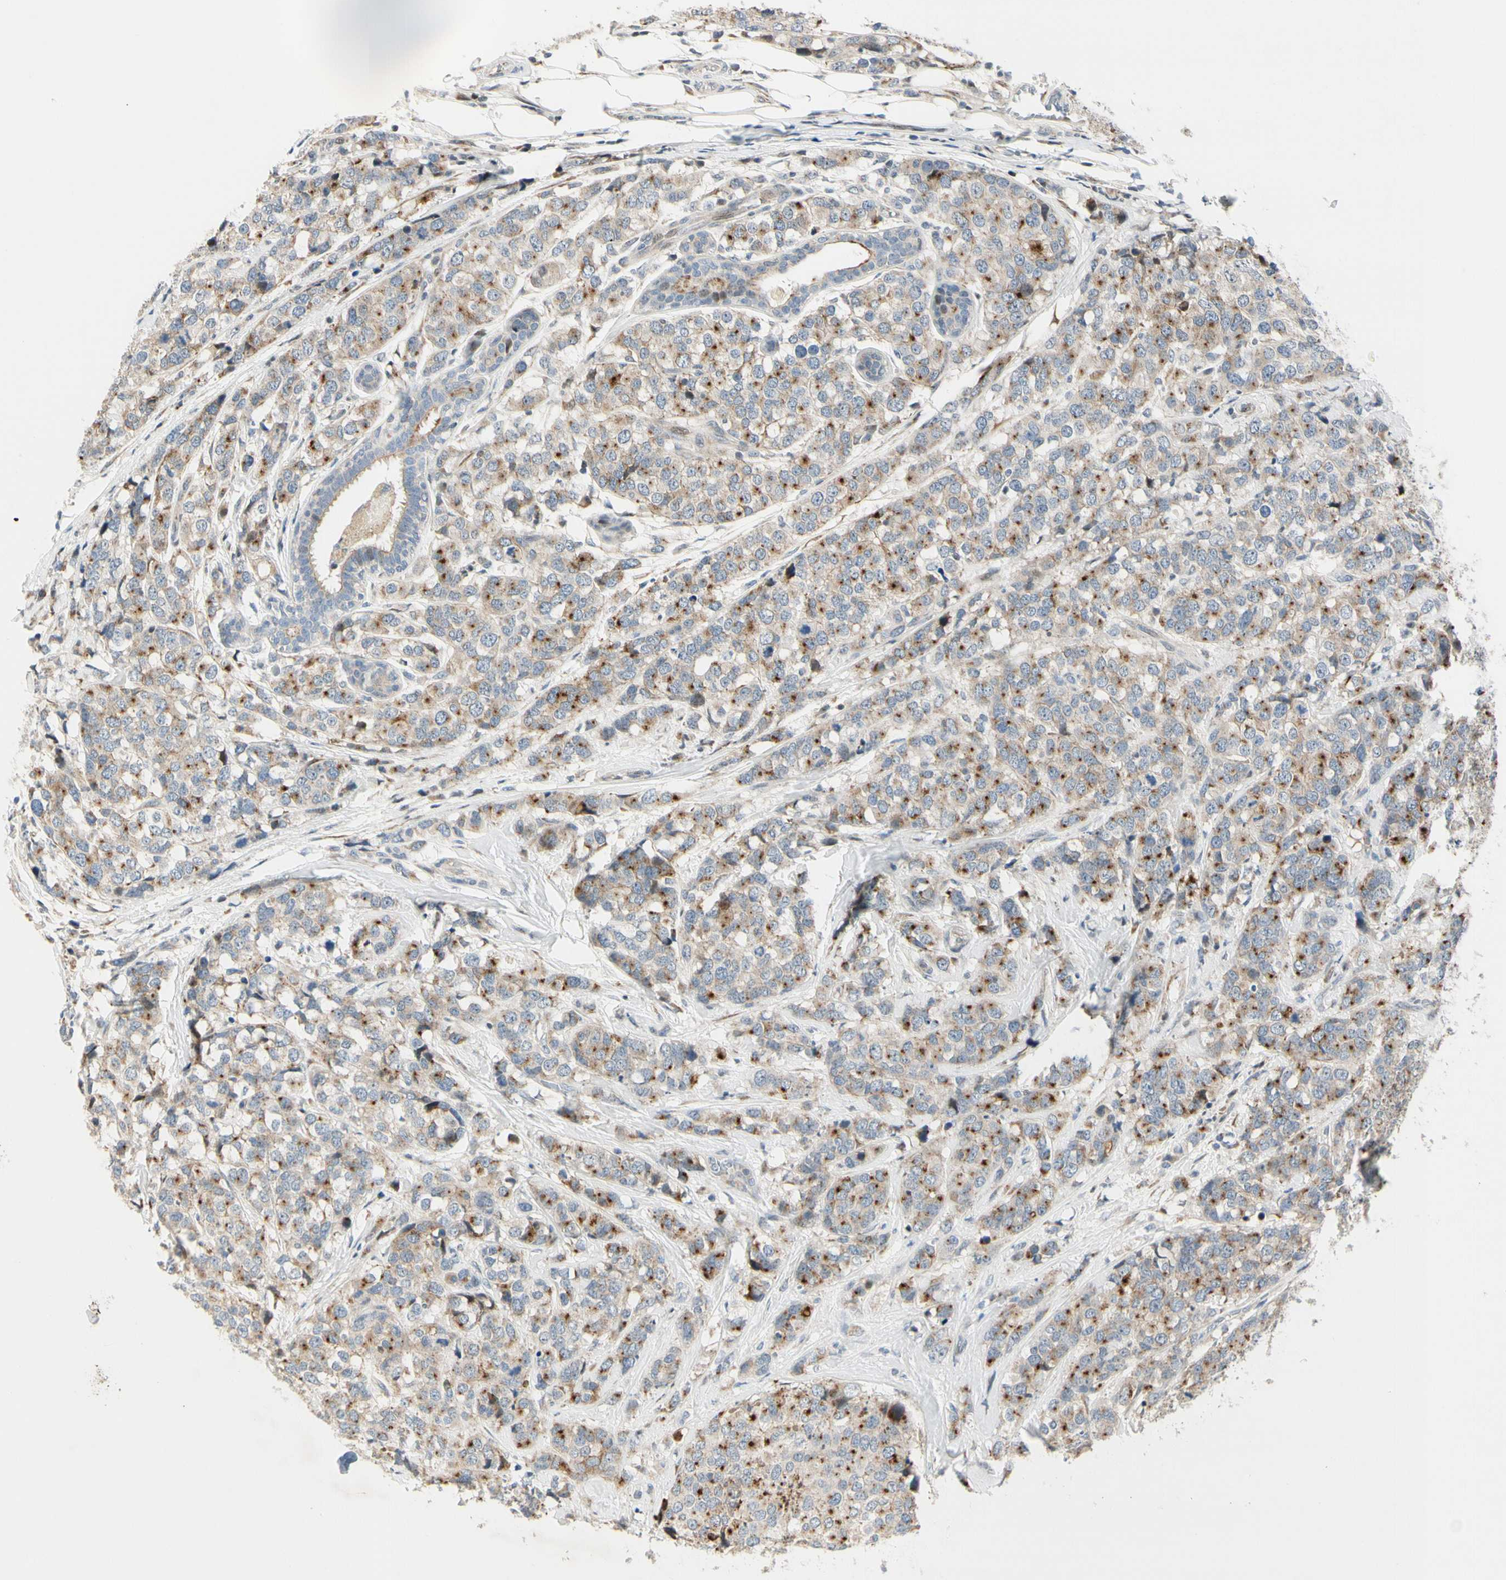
{"staining": {"intensity": "strong", "quantity": ">75%", "location": "cytoplasmic/membranous"}, "tissue": "breast cancer", "cell_type": "Tumor cells", "image_type": "cancer", "snomed": [{"axis": "morphology", "description": "Lobular carcinoma"}, {"axis": "topography", "description": "Breast"}], "caption": "Brown immunohistochemical staining in human breast cancer (lobular carcinoma) displays strong cytoplasmic/membranous positivity in approximately >75% of tumor cells.", "gene": "NPDC1", "patient": {"sex": "female", "age": 59}}